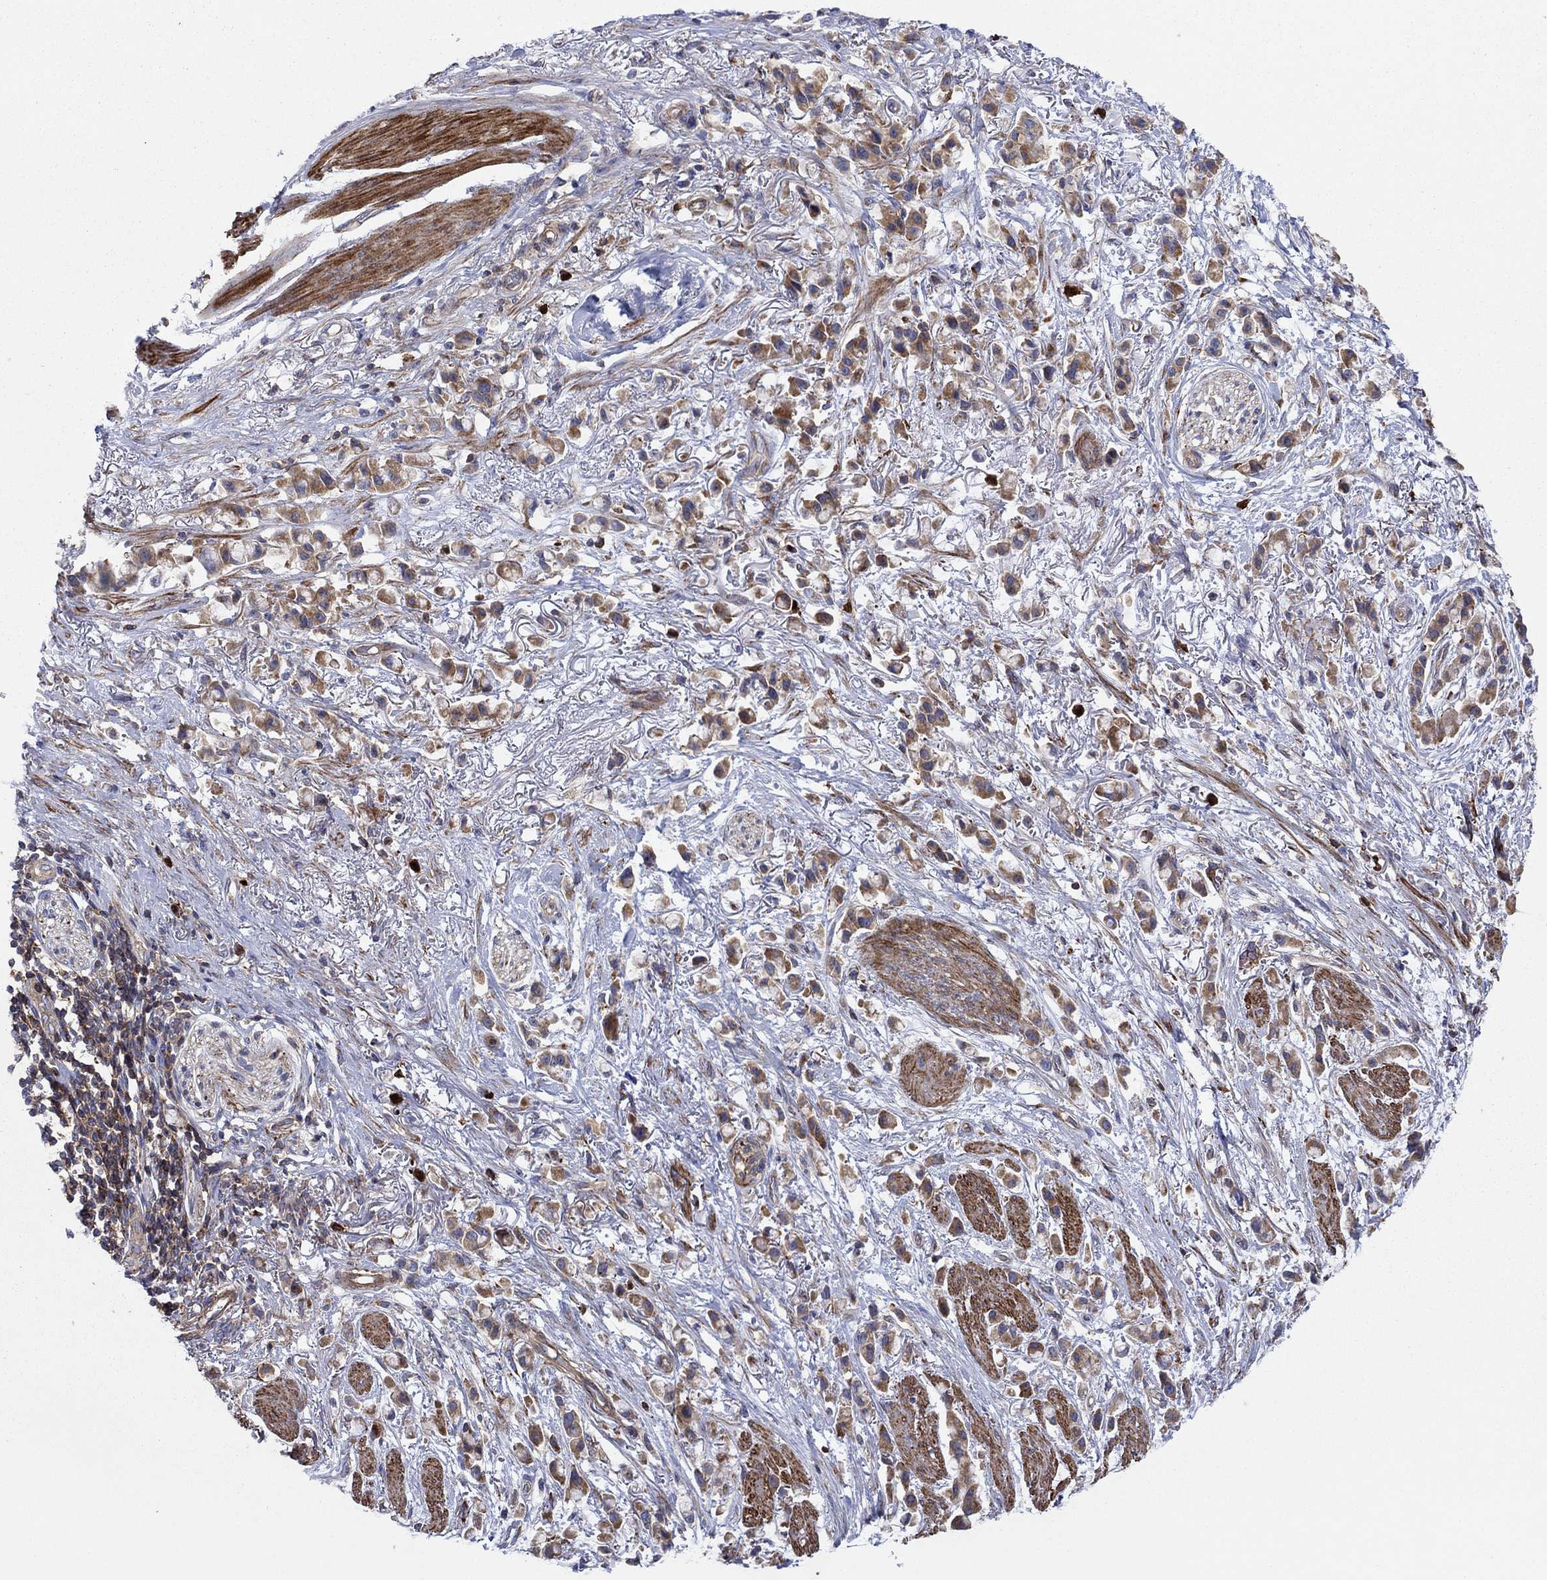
{"staining": {"intensity": "moderate", "quantity": "25%-75%", "location": "cytoplasmic/membranous"}, "tissue": "stomach cancer", "cell_type": "Tumor cells", "image_type": "cancer", "snomed": [{"axis": "morphology", "description": "Adenocarcinoma, NOS"}, {"axis": "topography", "description": "Stomach"}], "caption": "Moderate cytoplasmic/membranous staining is appreciated in approximately 25%-75% of tumor cells in stomach cancer. Nuclei are stained in blue.", "gene": "PAG1", "patient": {"sex": "female", "age": 81}}